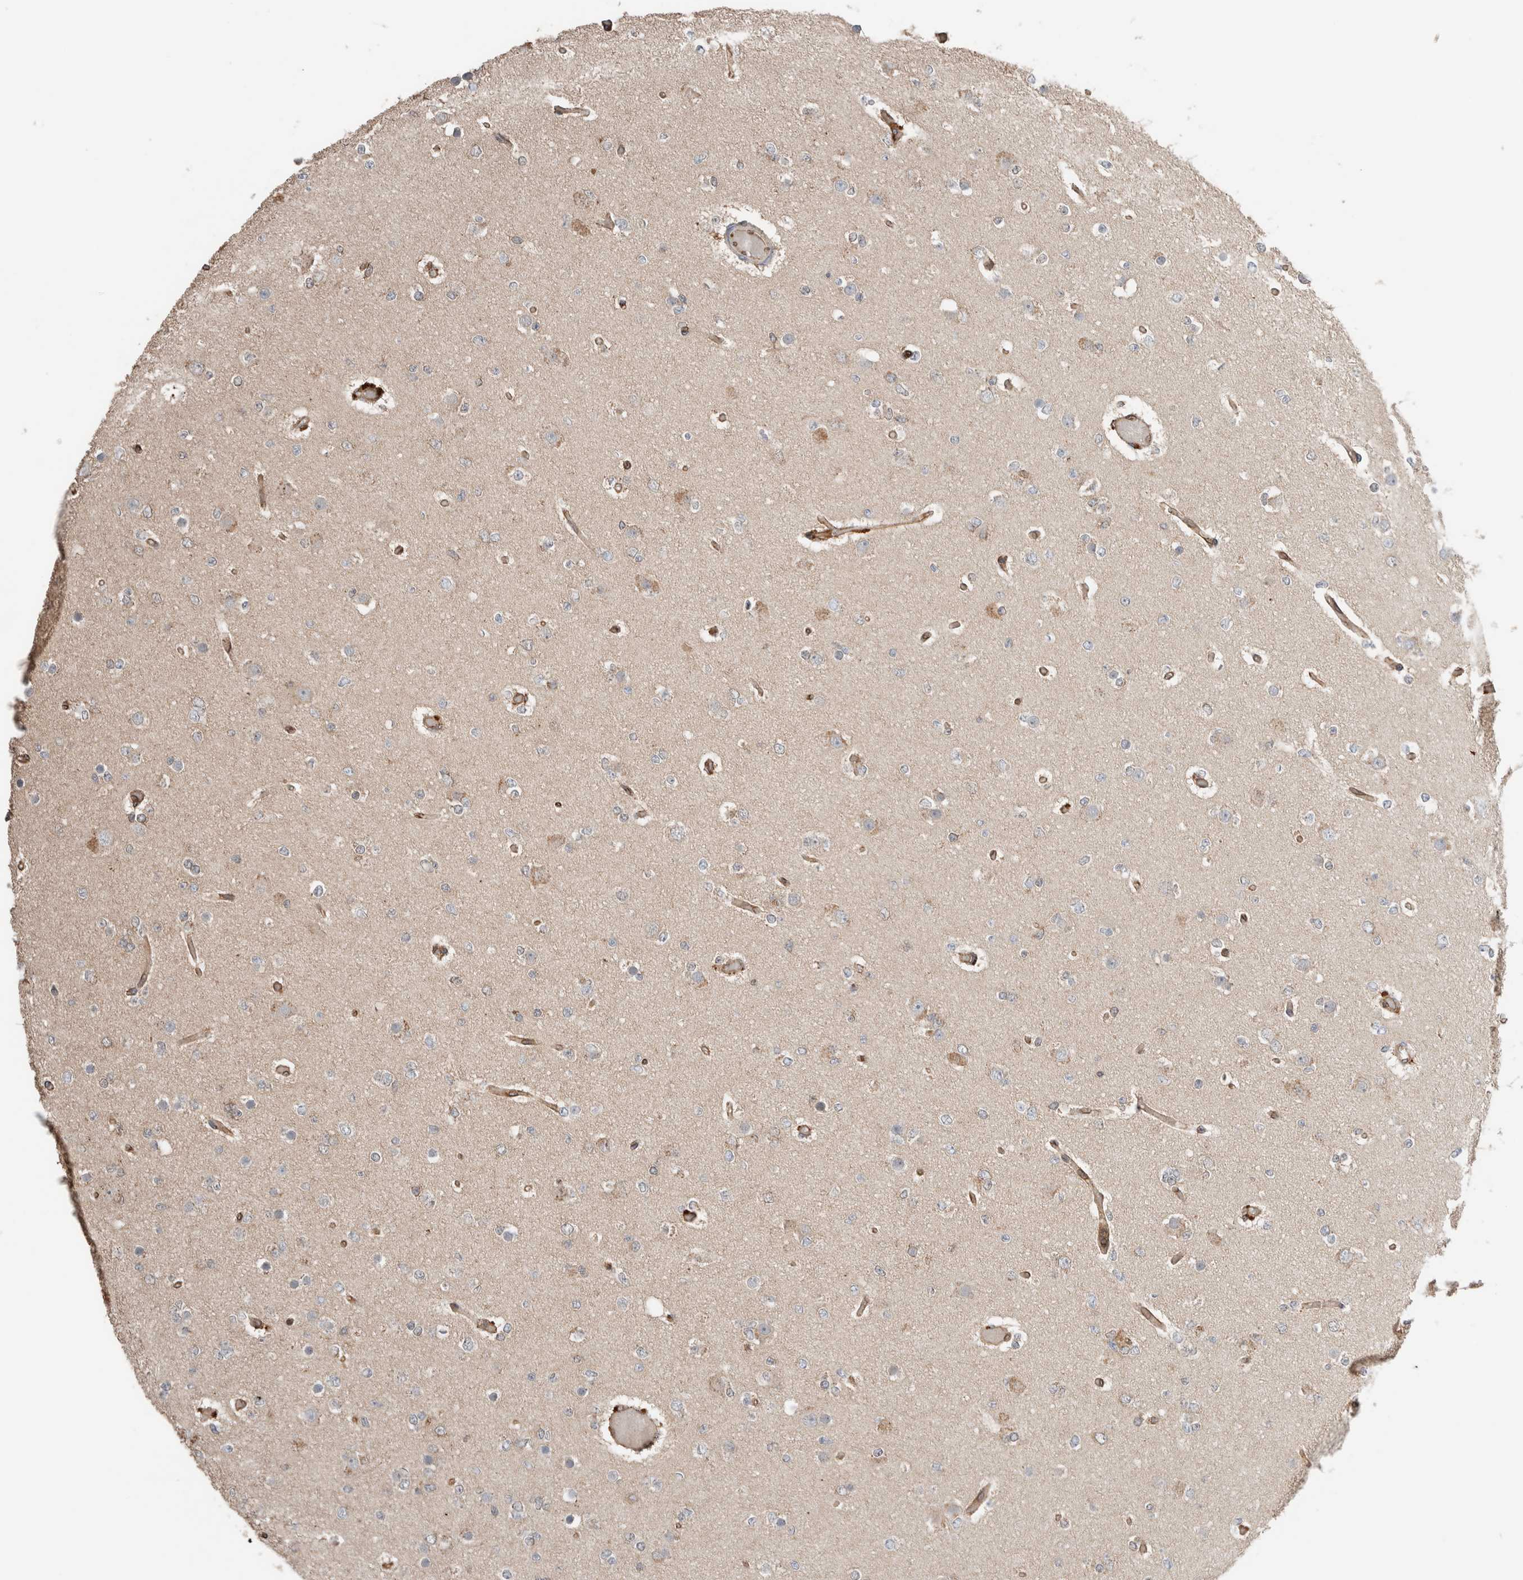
{"staining": {"intensity": "negative", "quantity": "none", "location": "none"}, "tissue": "glioma", "cell_type": "Tumor cells", "image_type": "cancer", "snomed": [{"axis": "morphology", "description": "Glioma, malignant, Low grade"}, {"axis": "topography", "description": "Brain"}], "caption": "This is an immunohistochemistry (IHC) histopathology image of human glioma. There is no positivity in tumor cells.", "gene": "ERAP2", "patient": {"sex": "female", "age": 22}}